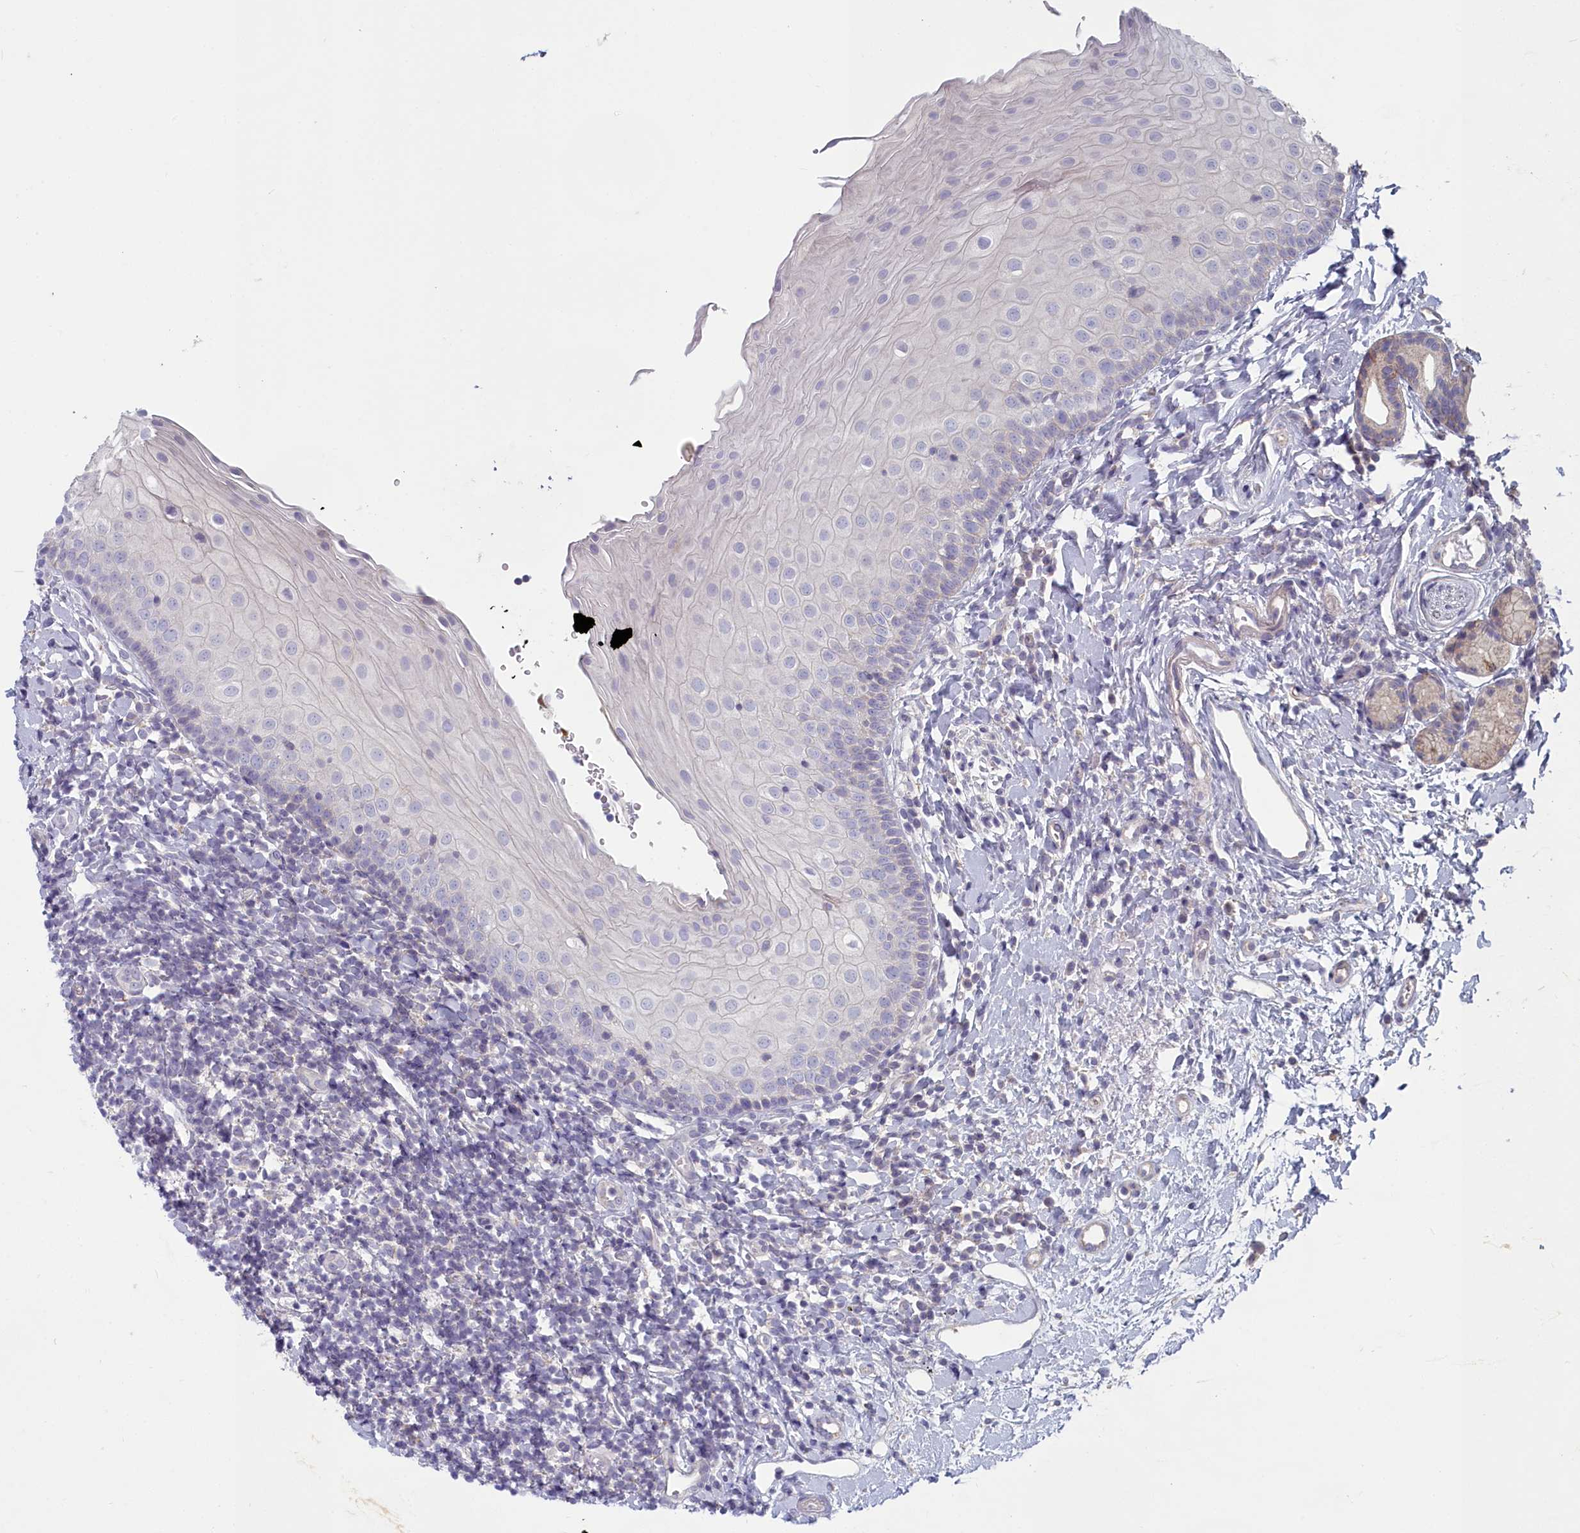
{"staining": {"intensity": "negative", "quantity": "none", "location": "none"}, "tissue": "oral mucosa", "cell_type": "Squamous epithelial cells", "image_type": "normal", "snomed": [{"axis": "morphology", "description": "Normal tissue, NOS"}, {"axis": "topography", "description": "Oral tissue"}], "caption": "Unremarkable oral mucosa was stained to show a protein in brown. There is no significant positivity in squamous epithelial cells. The staining is performed using DAB brown chromogen with nuclei counter-stained in using hematoxylin.", "gene": "INSYN2A", "patient": {"sex": "male", "age": 46}}